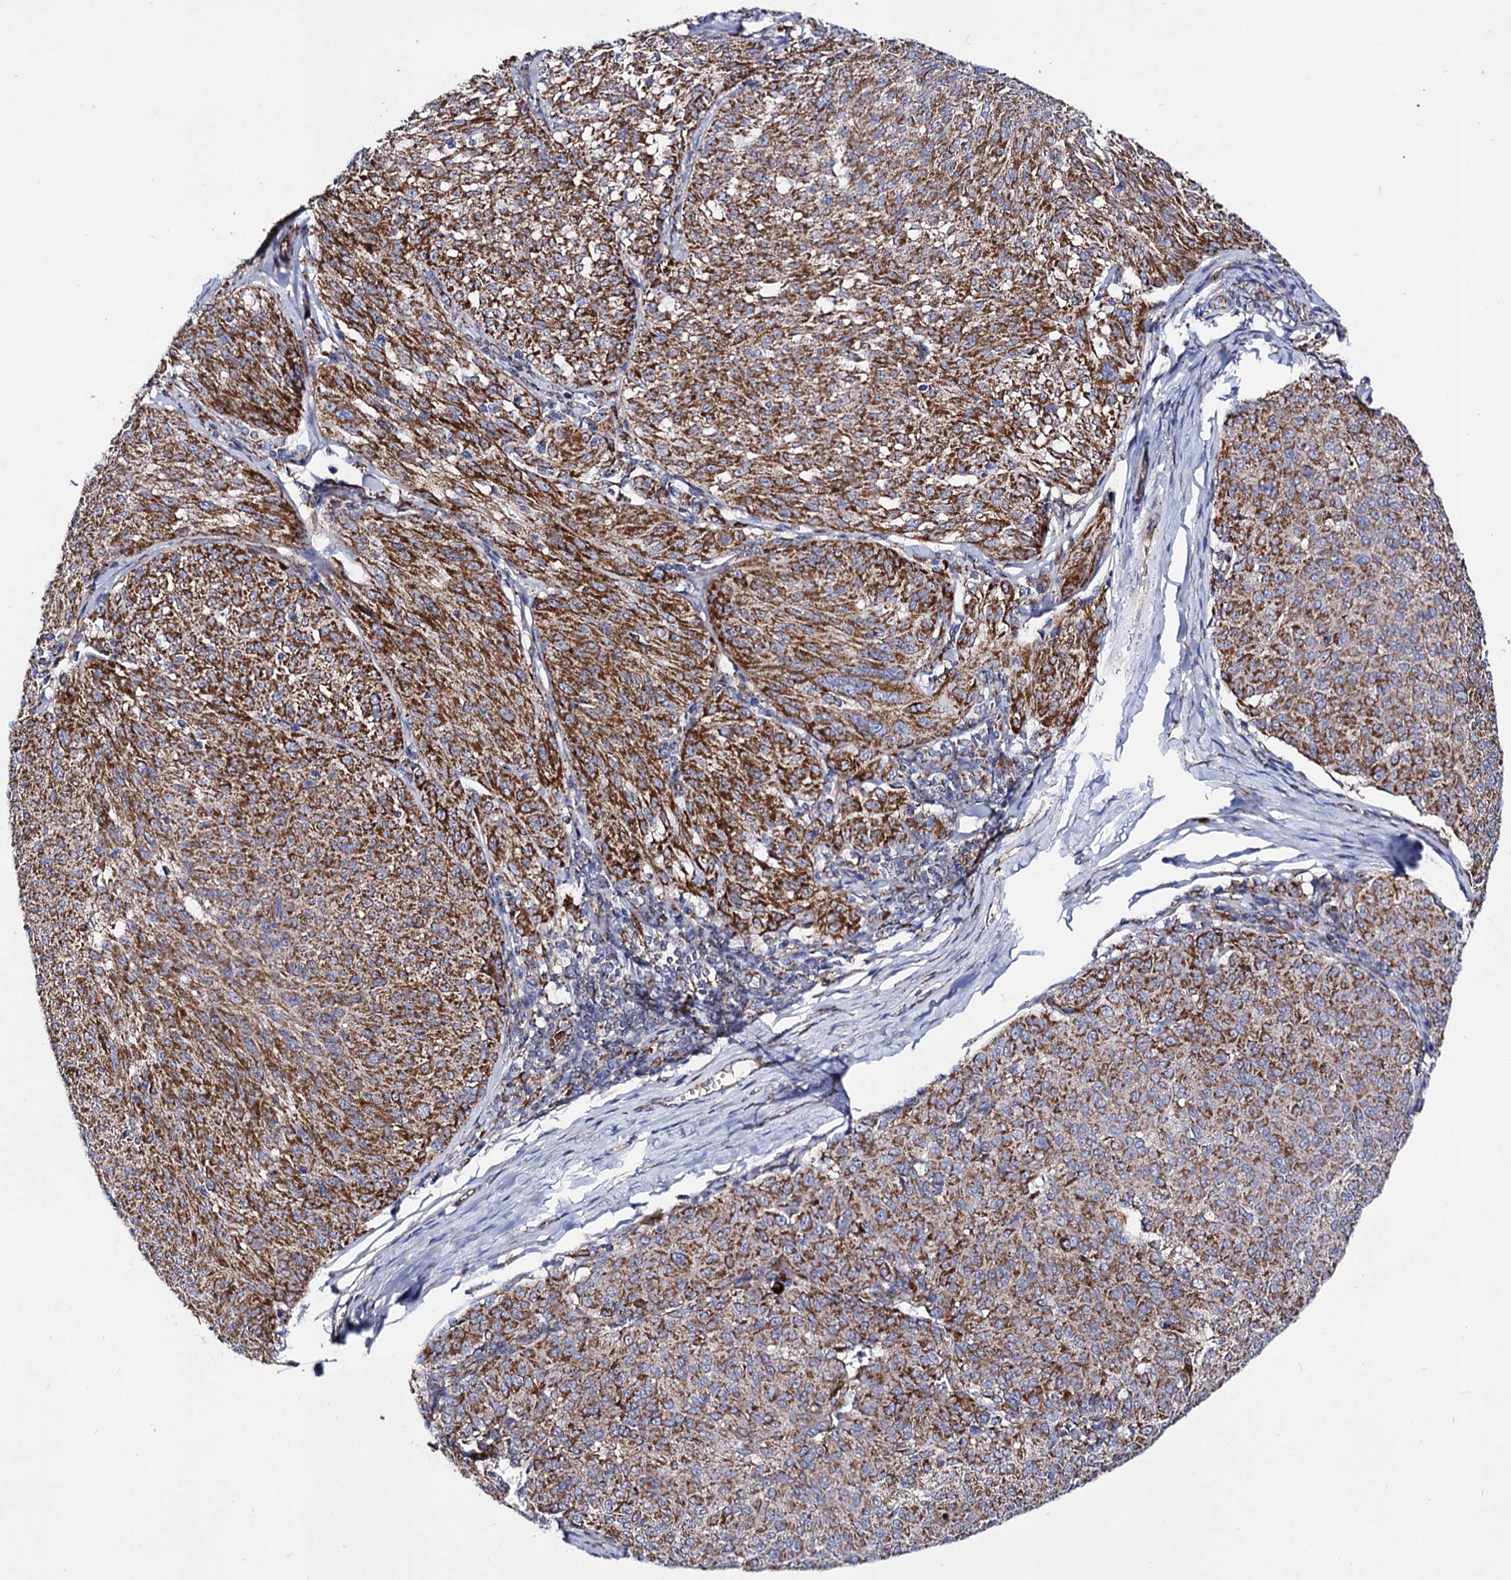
{"staining": {"intensity": "moderate", "quantity": "25%-75%", "location": "cytoplasmic/membranous"}, "tissue": "melanoma", "cell_type": "Tumor cells", "image_type": "cancer", "snomed": [{"axis": "morphology", "description": "Malignant melanoma, NOS"}, {"axis": "topography", "description": "Skin"}], "caption": "A brown stain highlights moderate cytoplasmic/membranous expression of a protein in malignant melanoma tumor cells. Ihc stains the protein of interest in brown and the nuclei are stained blue.", "gene": "ACAD9", "patient": {"sex": "female", "age": 72}}